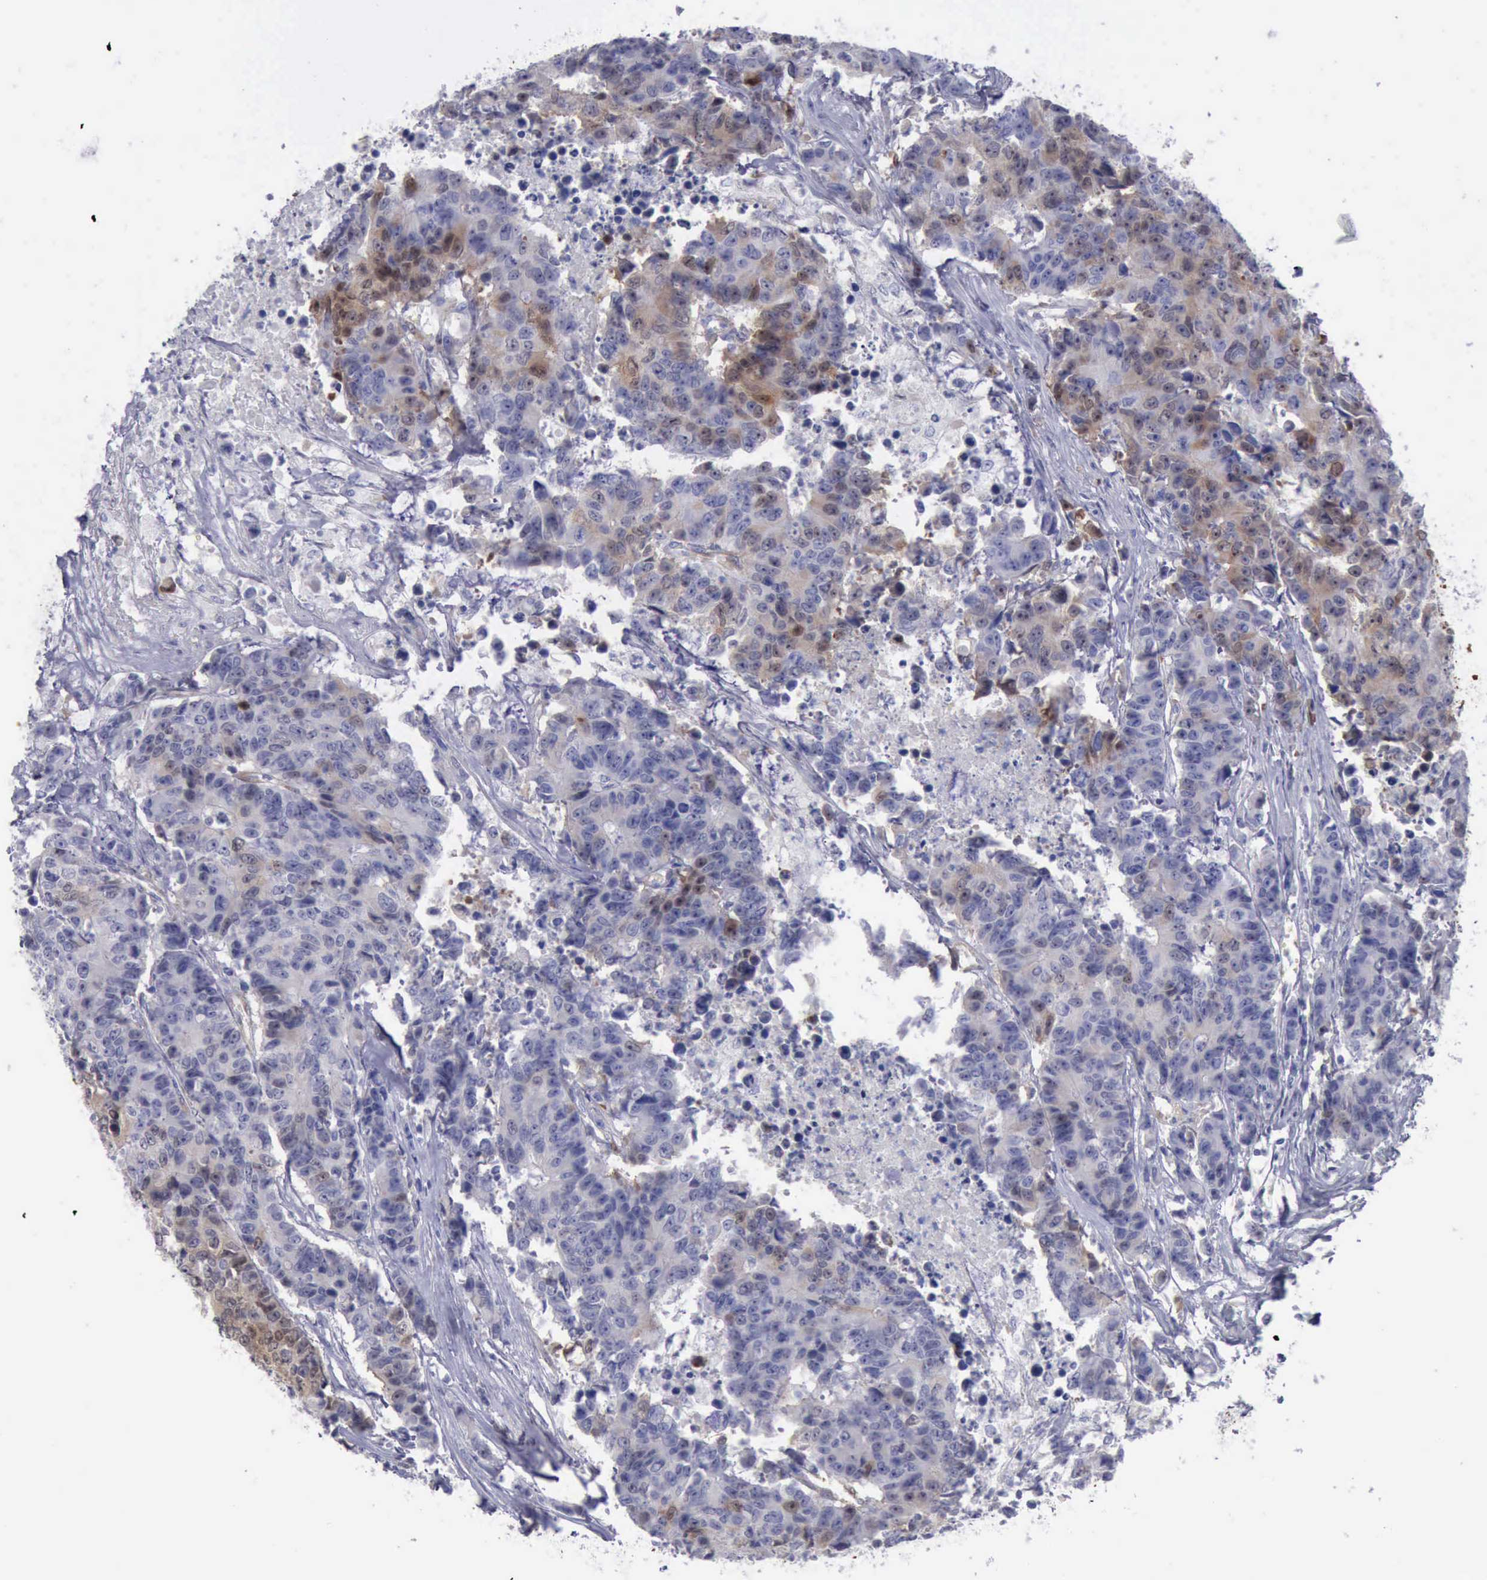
{"staining": {"intensity": "negative", "quantity": "none", "location": "none"}, "tissue": "colorectal cancer", "cell_type": "Tumor cells", "image_type": "cancer", "snomed": [{"axis": "morphology", "description": "Adenocarcinoma, NOS"}, {"axis": "topography", "description": "Colon"}], "caption": "This micrograph is of colorectal adenocarcinoma stained with IHC to label a protein in brown with the nuclei are counter-stained blue. There is no staining in tumor cells.", "gene": "FHL1", "patient": {"sex": "female", "age": 86}}